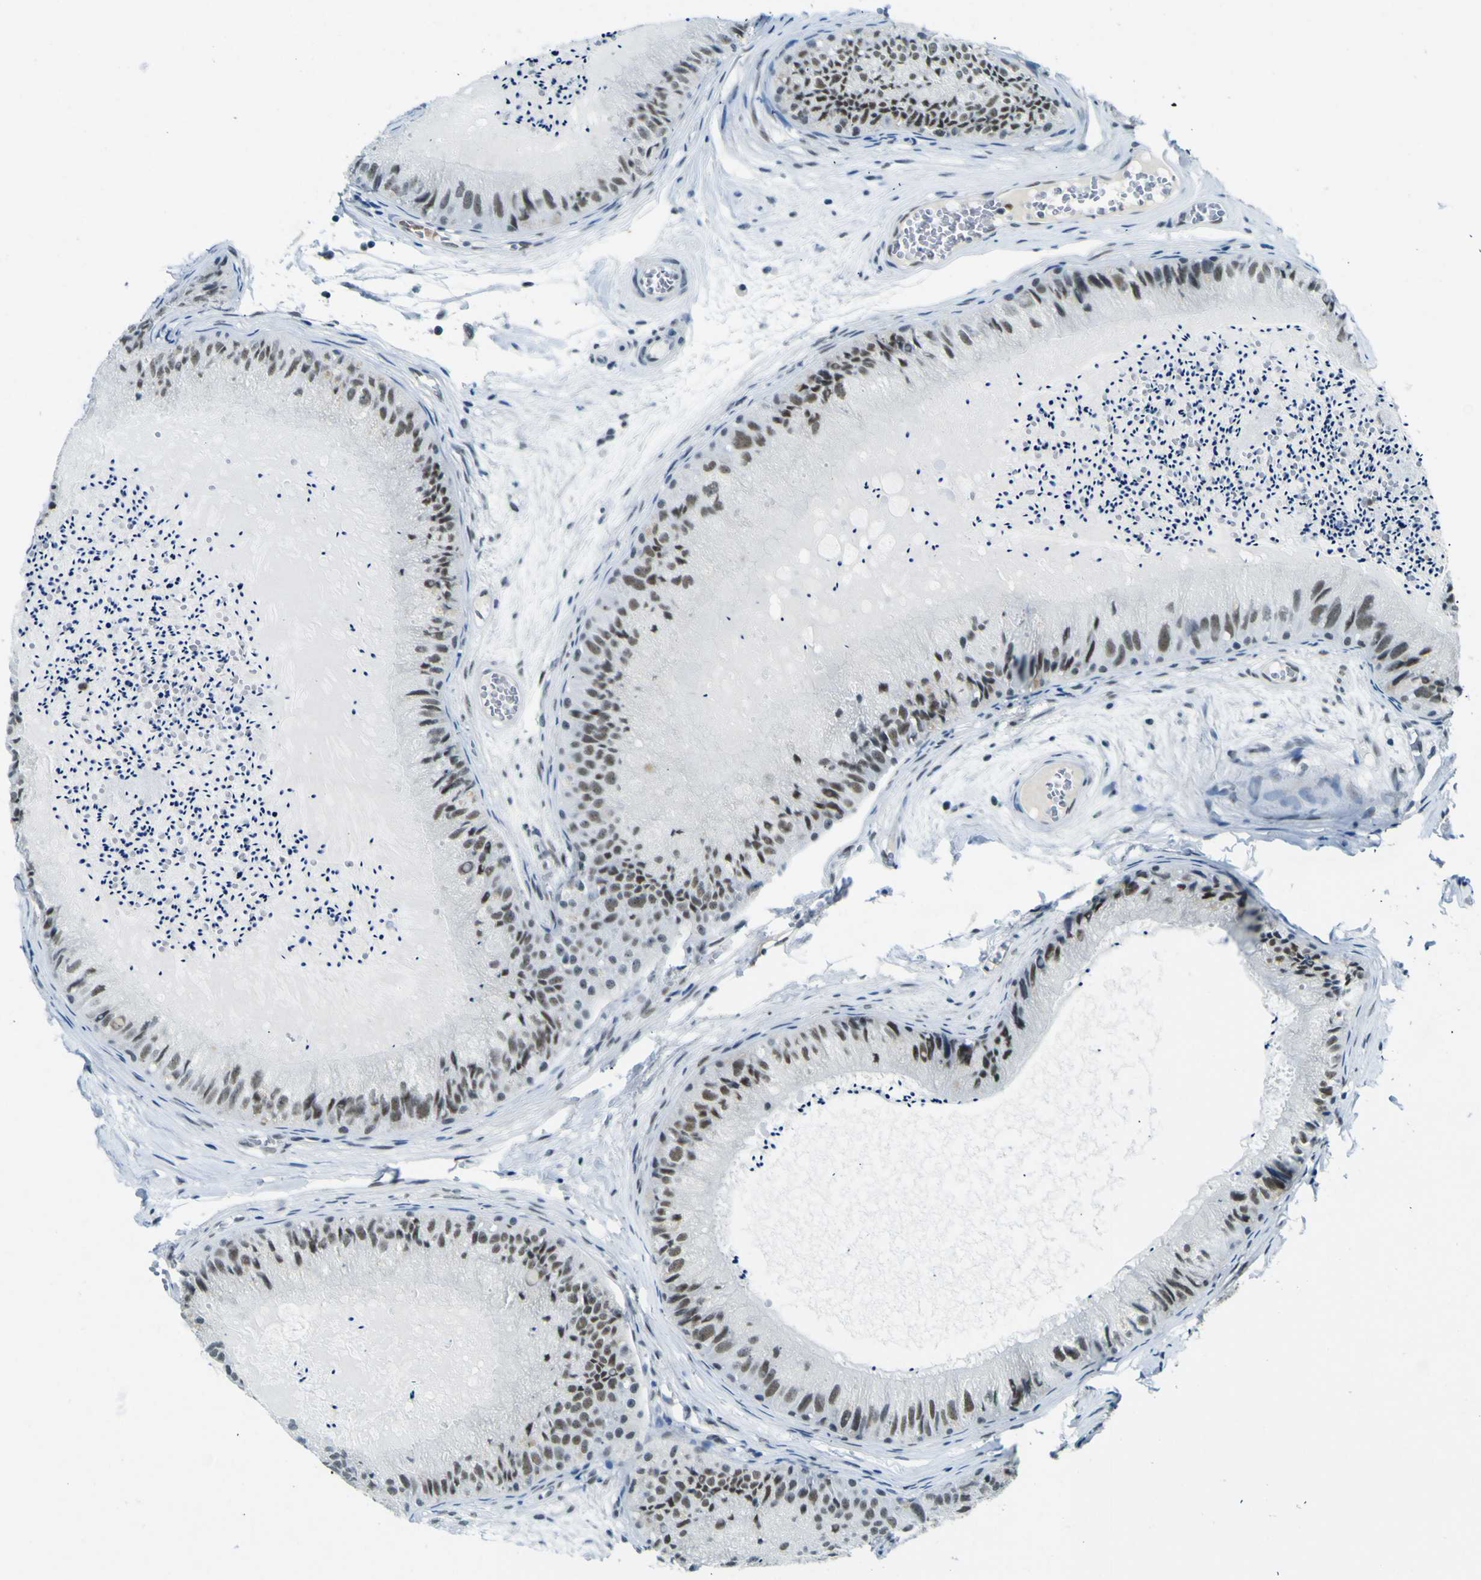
{"staining": {"intensity": "weak", "quantity": ">75%", "location": "nuclear"}, "tissue": "epididymis", "cell_type": "Glandular cells", "image_type": "normal", "snomed": [{"axis": "morphology", "description": "Normal tissue, NOS"}, {"axis": "topography", "description": "Epididymis"}], "caption": "Weak nuclear protein staining is seen in about >75% of glandular cells in epididymis. Using DAB (3,3'-diaminobenzidine) (brown) and hematoxylin (blue) stains, captured at high magnification using brightfield microscopy.", "gene": "CEBPG", "patient": {"sex": "male", "age": 31}}